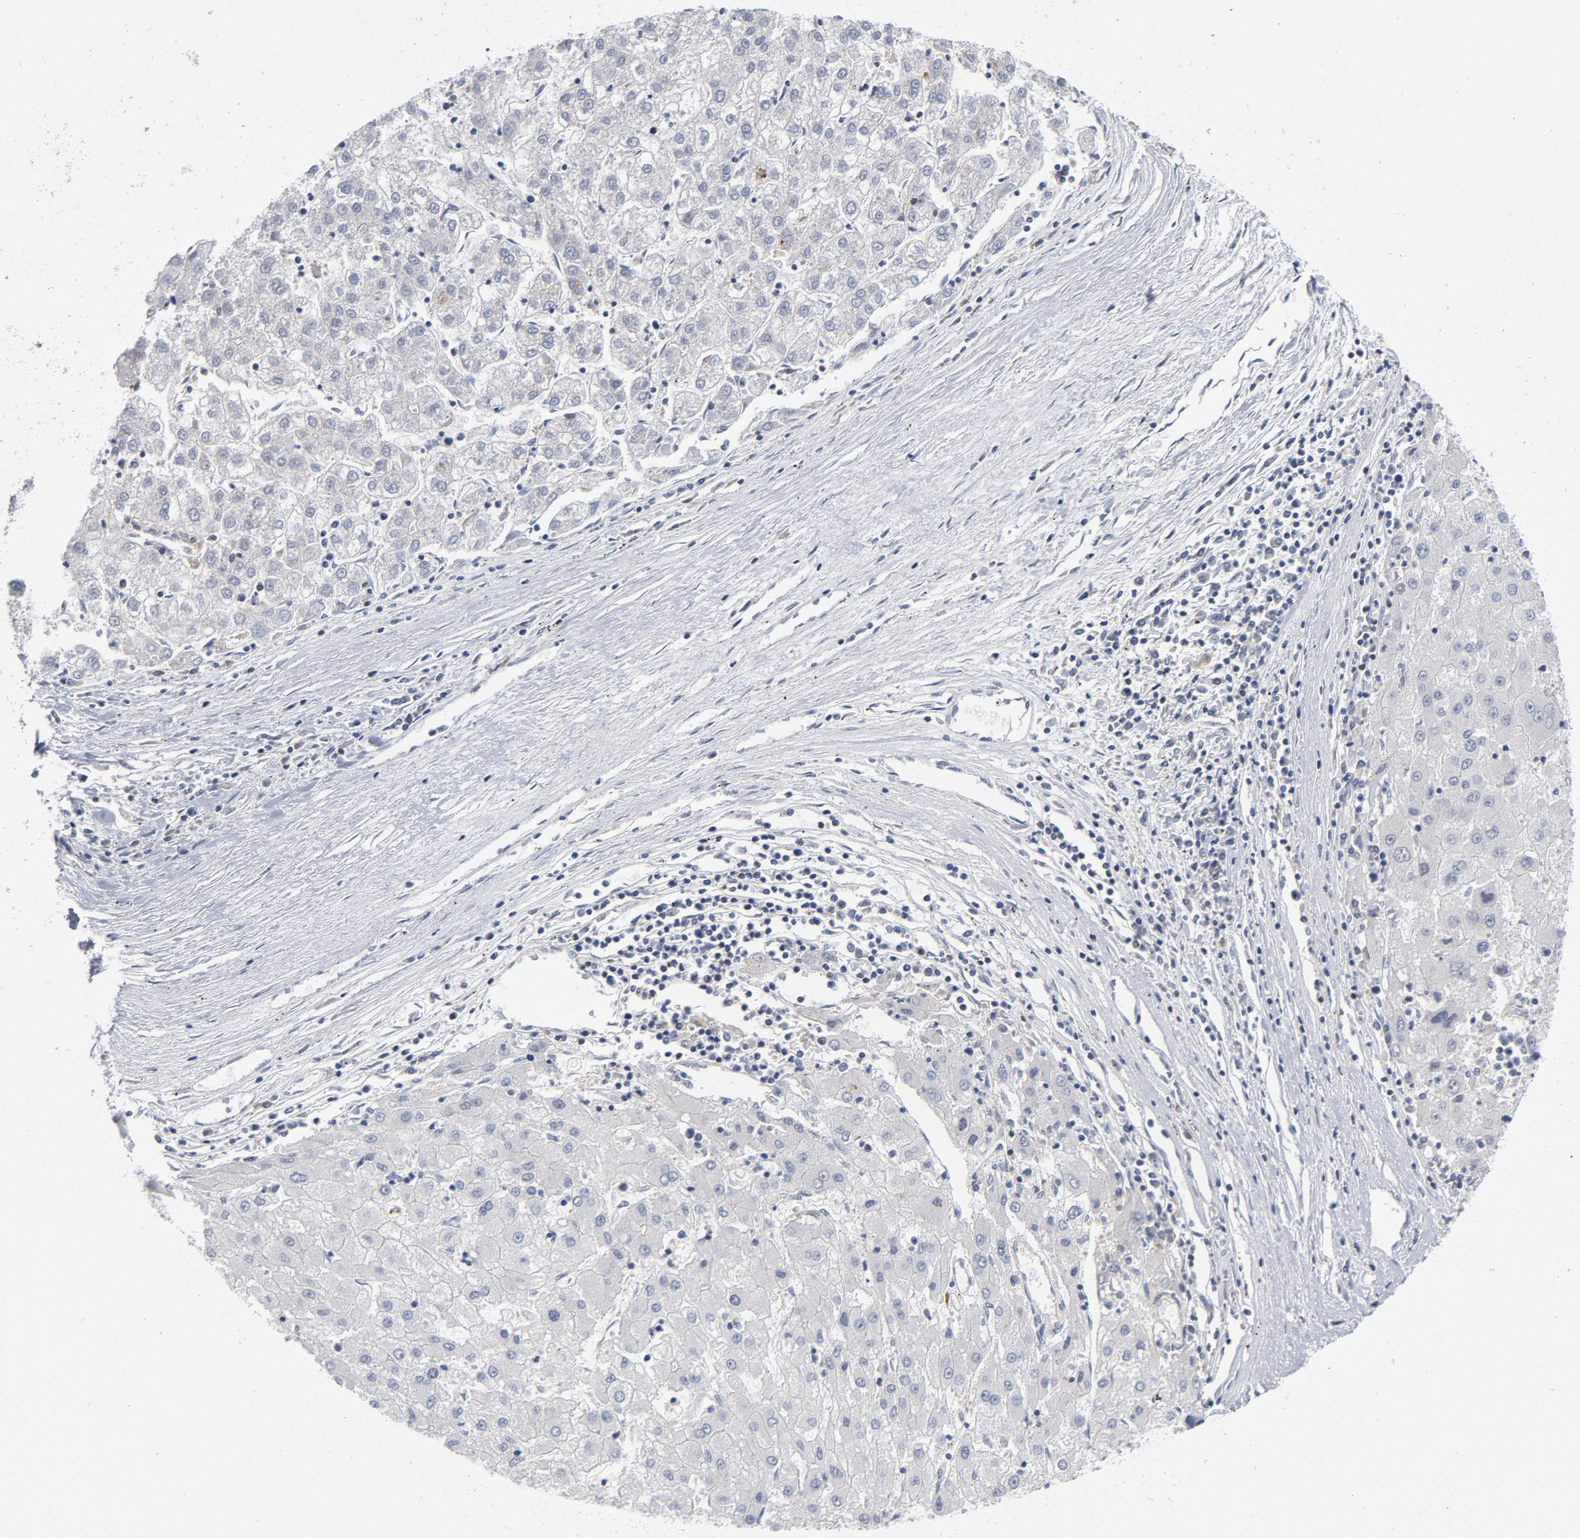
{"staining": {"intensity": "negative", "quantity": "none", "location": "none"}, "tissue": "liver cancer", "cell_type": "Tumor cells", "image_type": "cancer", "snomed": [{"axis": "morphology", "description": "Carcinoma, Hepatocellular, NOS"}, {"axis": "topography", "description": "Liver"}], "caption": "A photomicrograph of human liver cancer (hepatocellular carcinoma) is negative for staining in tumor cells.", "gene": "TRADD", "patient": {"sex": "male", "age": 72}}